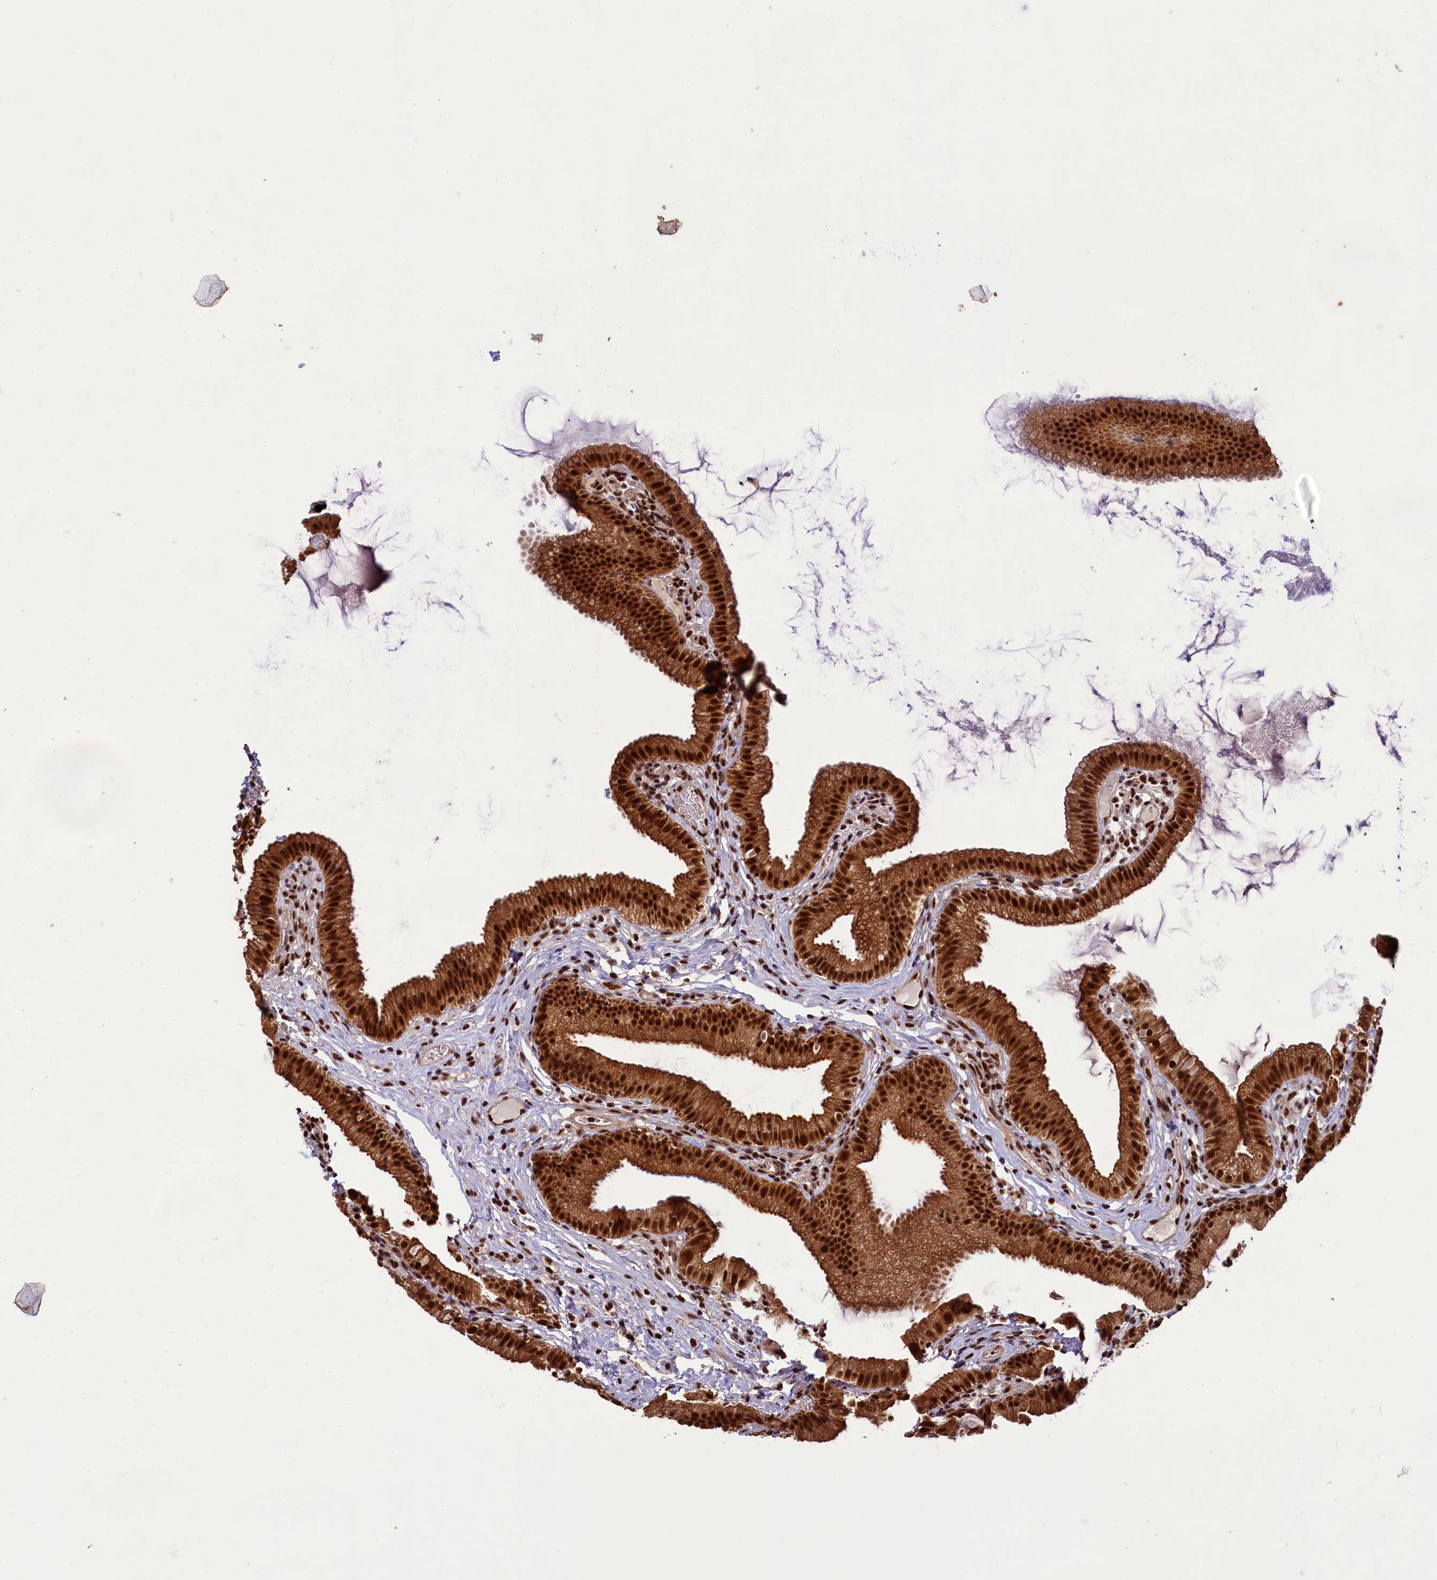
{"staining": {"intensity": "strong", "quantity": ">75%", "location": "cytoplasmic/membranous,nuclear"}, "tissue": "gallbladder", "cell_type": "Glandular cells", "image_type": "normal", "snomed": [{"axis": "morphology", "description": "Normal tissue, NOS"}, {"axis": "topography", "description": "Gallbladder"}], "caption": "Normal gallbladder reveals strong cytoplasmic/membranous,nuclear expression in approximately >75% of glandular cells, visualized by immunohistochemistry.", "gene": "CARD8", "patient": {"sex": "female", "age": 46}}